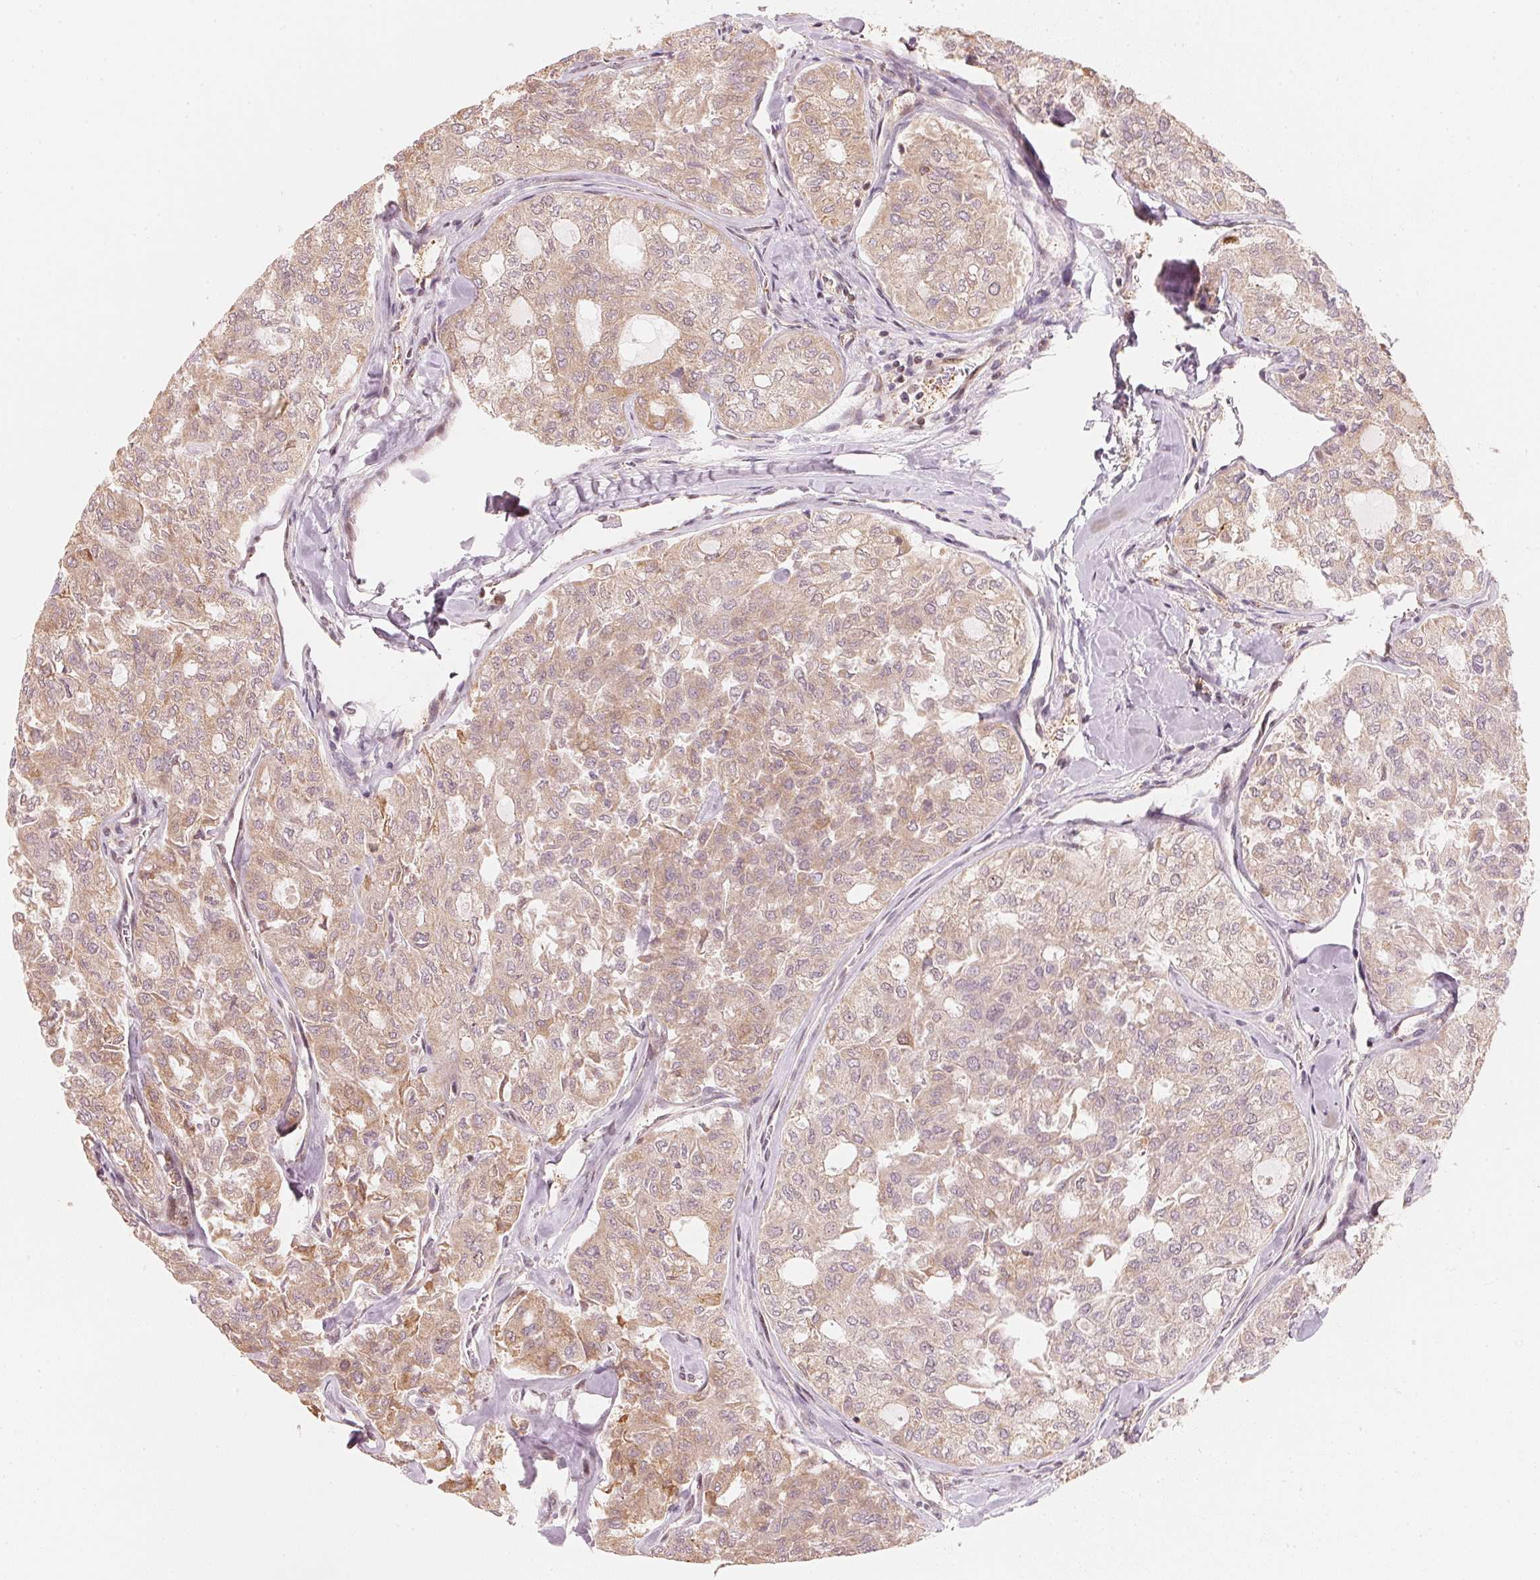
{"staining": {"intensity": "weak", "quantity": "25%-75%", "location": "cytoplasmic/membranous"}, "tissue": "thyroid cancer", "cell_type": "Tumor cells", "image_type": "cancer", "snomed": [{"axis": "morphology", "description": "Follicular adenoma carcinoma, NOS"}, {"axis": "topography", "description": "Thyroid gland"}], "caption": "Thyroid cancer (follicular adenoma carcinoma) was stained to show a protein in brown. There is low levels of weak cytoplasmic/membranous positivity in approximately 25%-75% of tumor cells.", "gene": "PRKN", "patient": {"sex": "male", "age": 75}}